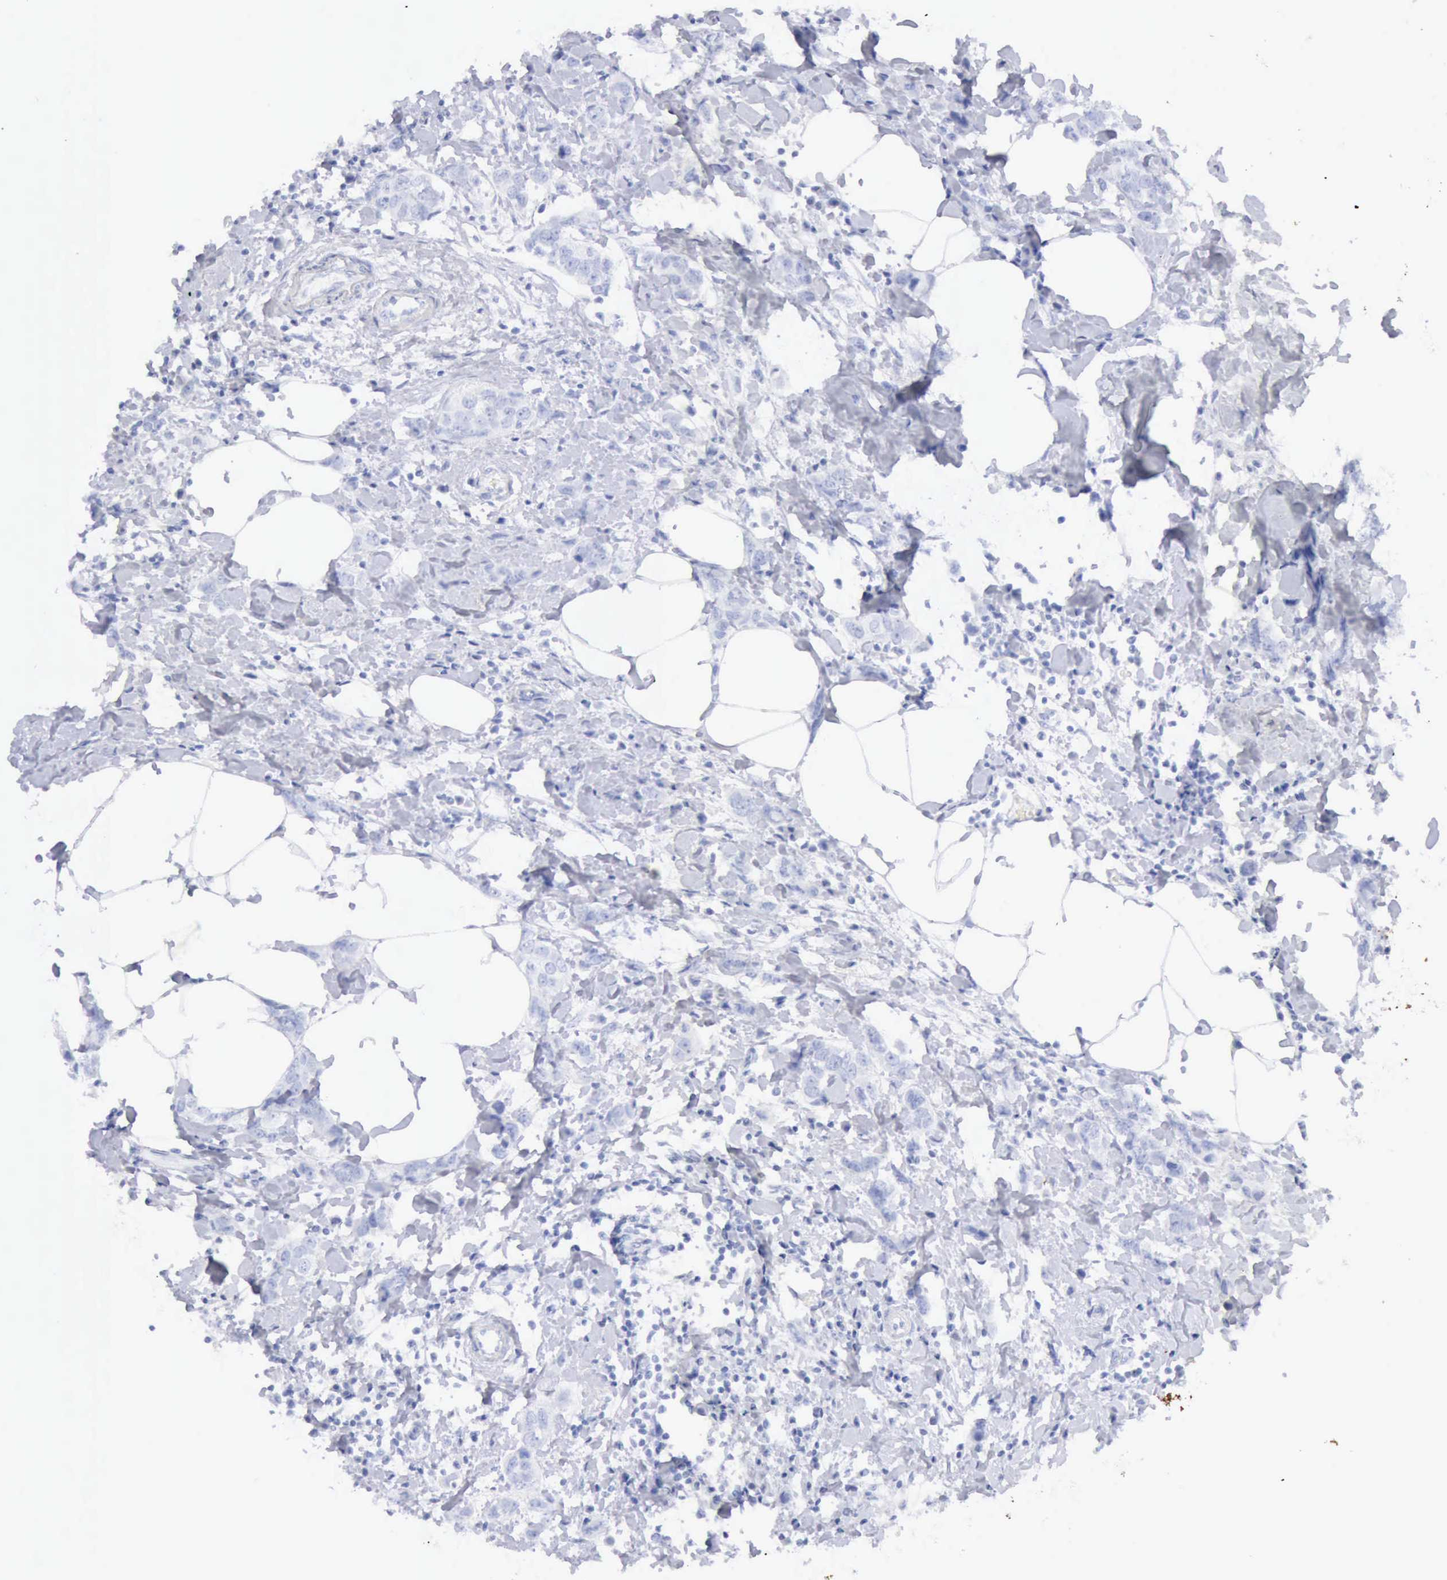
{"staining": {"intensity": "negative", "quantity": "none", "location": "none"}, "tissue": "breast cancer", "cell_type": "Tumor cells", "image_type": "cancer", "snomed": [{"axis": "morphology", "description": "Normal tissue, NOS"}, {"axis": "morphology", "description": "Duct carcinoma"}, {"axis": "topography", "description": "Breast"}], "caption": "A micrograph of human breast cancer is negative for staining in tumor cells. (Stains: DAB immunohistochemistry (IHC) with hematoxylin counter stain, Microscopy: brightfield microscopy at high magnification).", "gene": "KRT5", "patient": {"sex": "female", "age": 50}}